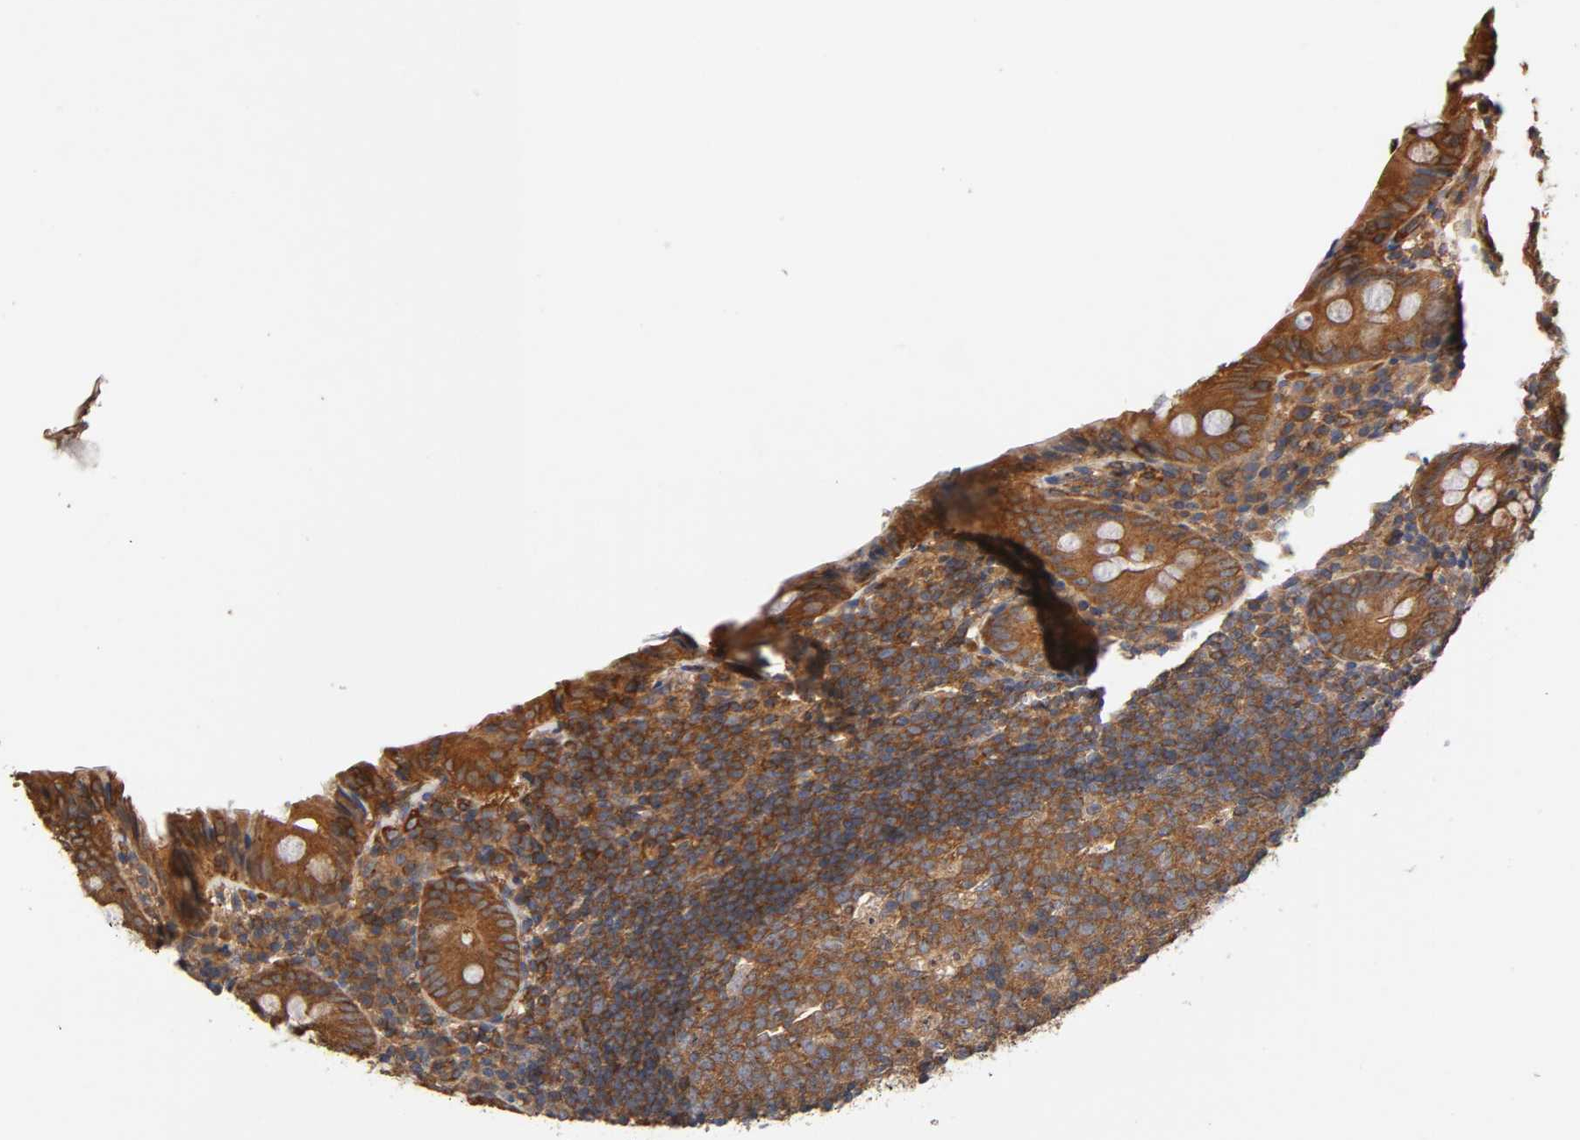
{"staining": {"intensity": "strong", "quantity": ">75%", "location": "cytoplasmic/membranous"}, "tissue": "appendix", "cell_type": "Glandular cells", "image_type": "normal", "snomed": [{"axis": "morphology", "description": "Normal tissue, NOS"}, {"axis": "topography", "description": "Appendix"}], "caption": "Appendix stained with a protein marker reveals strong staining in glandular cells.", "gene": "LAMTOR2", "patient": {"sex": "female", "age": 10}}